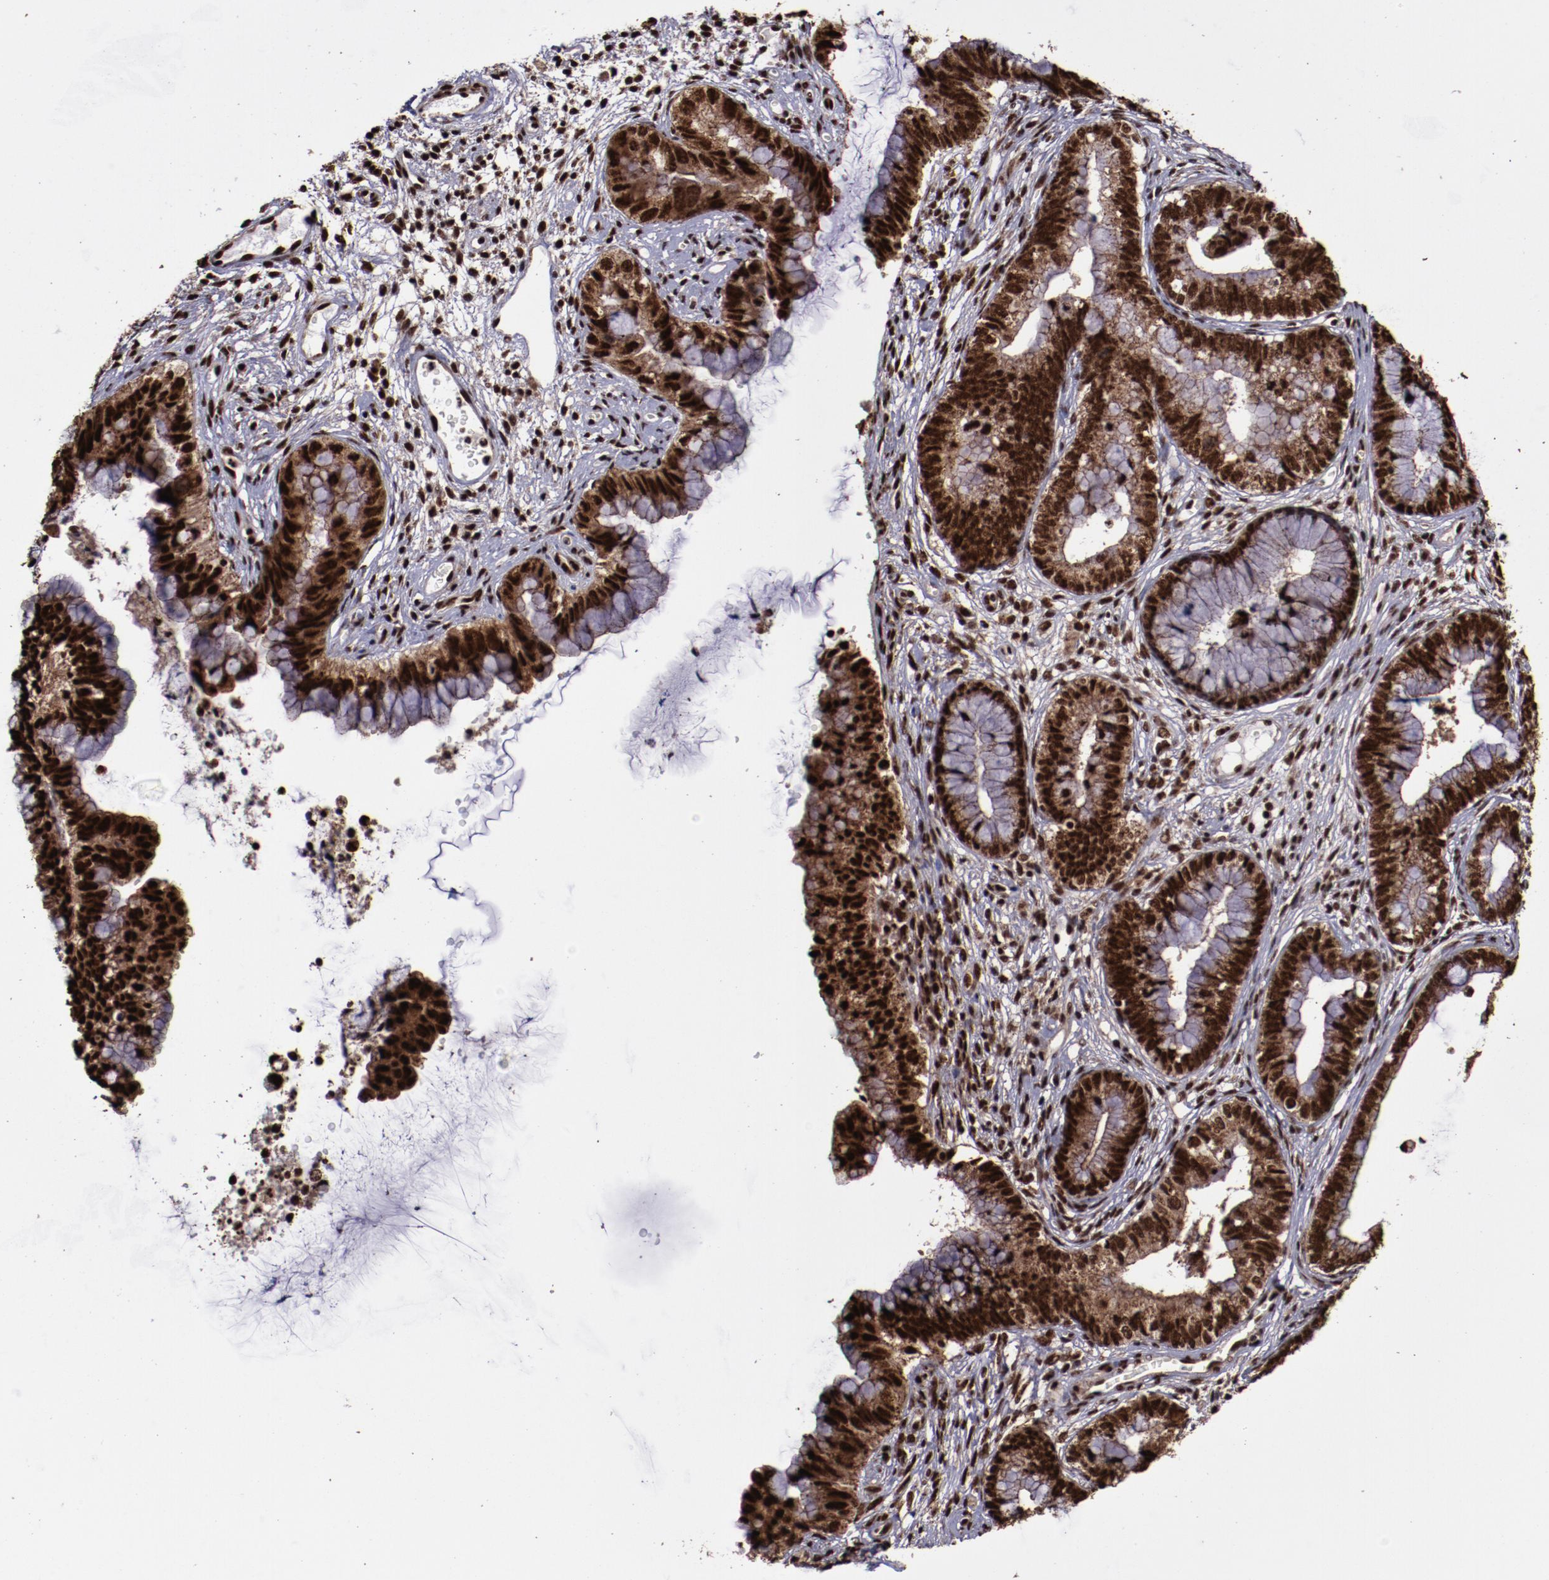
{"staining": {"intensity": "strong", "quantity": ">75%", "location": "cytoplasmic/membranous,nuclear"}, "tissue": "cervical cancer", "cell_type": "Tumor cells", "image_type": "cancer", "snomed": [{"axis": "morphology", "description": "Adenocarcinoma, NOS"}, {"axis": "topography", "description": "Cervix"}], "caption": "About >75% of tumor cells in cervical adenocarcinoma display strong cytoplasmic/membranous and nuclear protein staining as visualized by brown immunohistochemical staining.", "gene": "SNW1", "patient": {"sex": "female", "age": 44}}